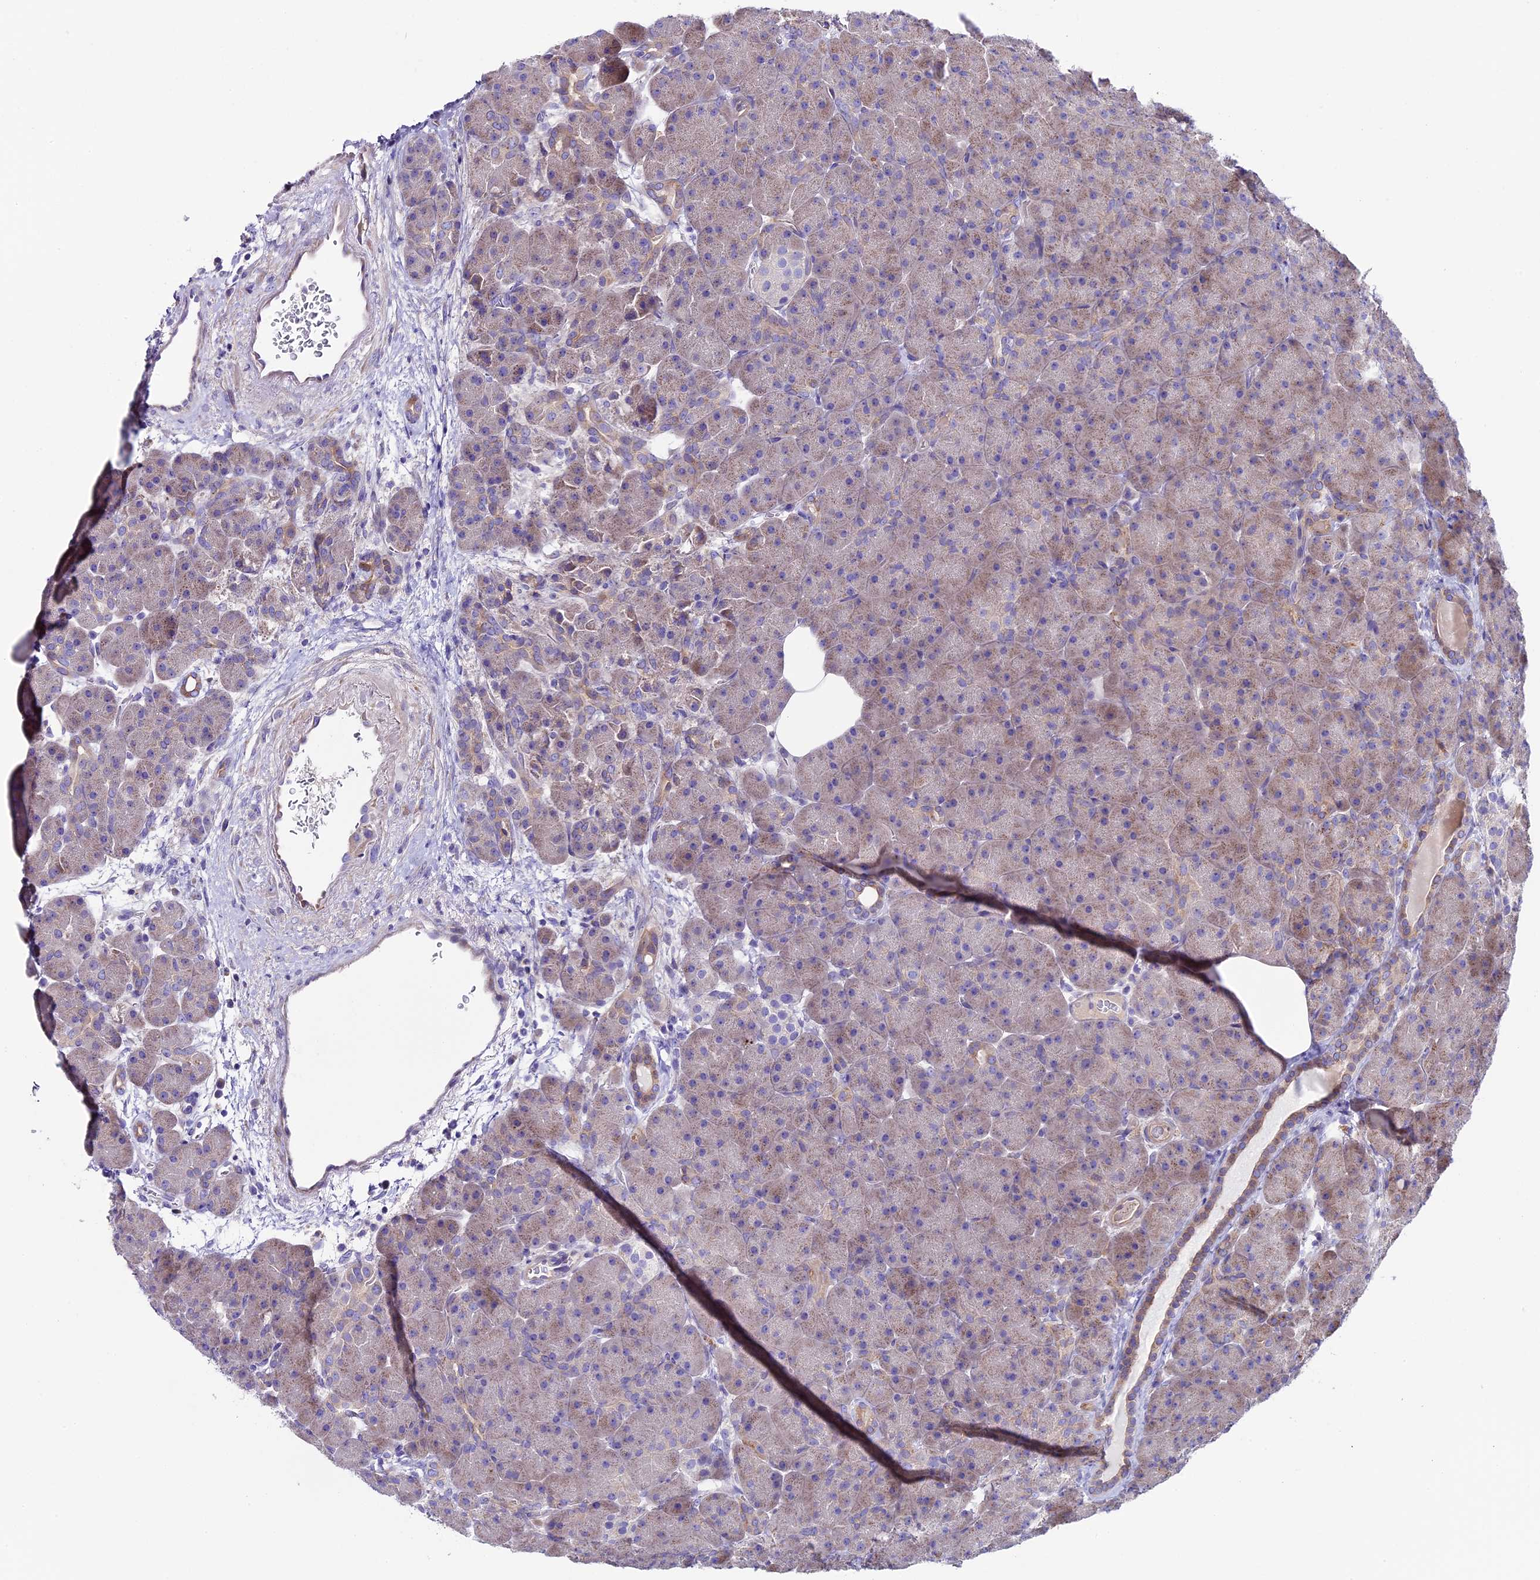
{"staining": {"intensity": "weak", "quantity": ">75%", "location": "cytoplasmic/membranous"}, "tissue": "pancreas", "cell_type": "Exocrine glandular cells", "image_type": "normal", "snomed": [{"axis": "morphology", "description": "Normal tissue, NOS"}, {"axis": "topography", "description": "Pancreas"}], "caption": "High-power microscopy captured an IHC micrograph of benign pancreas, revealing weak cytoplasmic/membranous expression in approximately >75% of exocrine glandular cells.", "gene": "PIGU", "patient": {"sex": "male", "age": 66}}